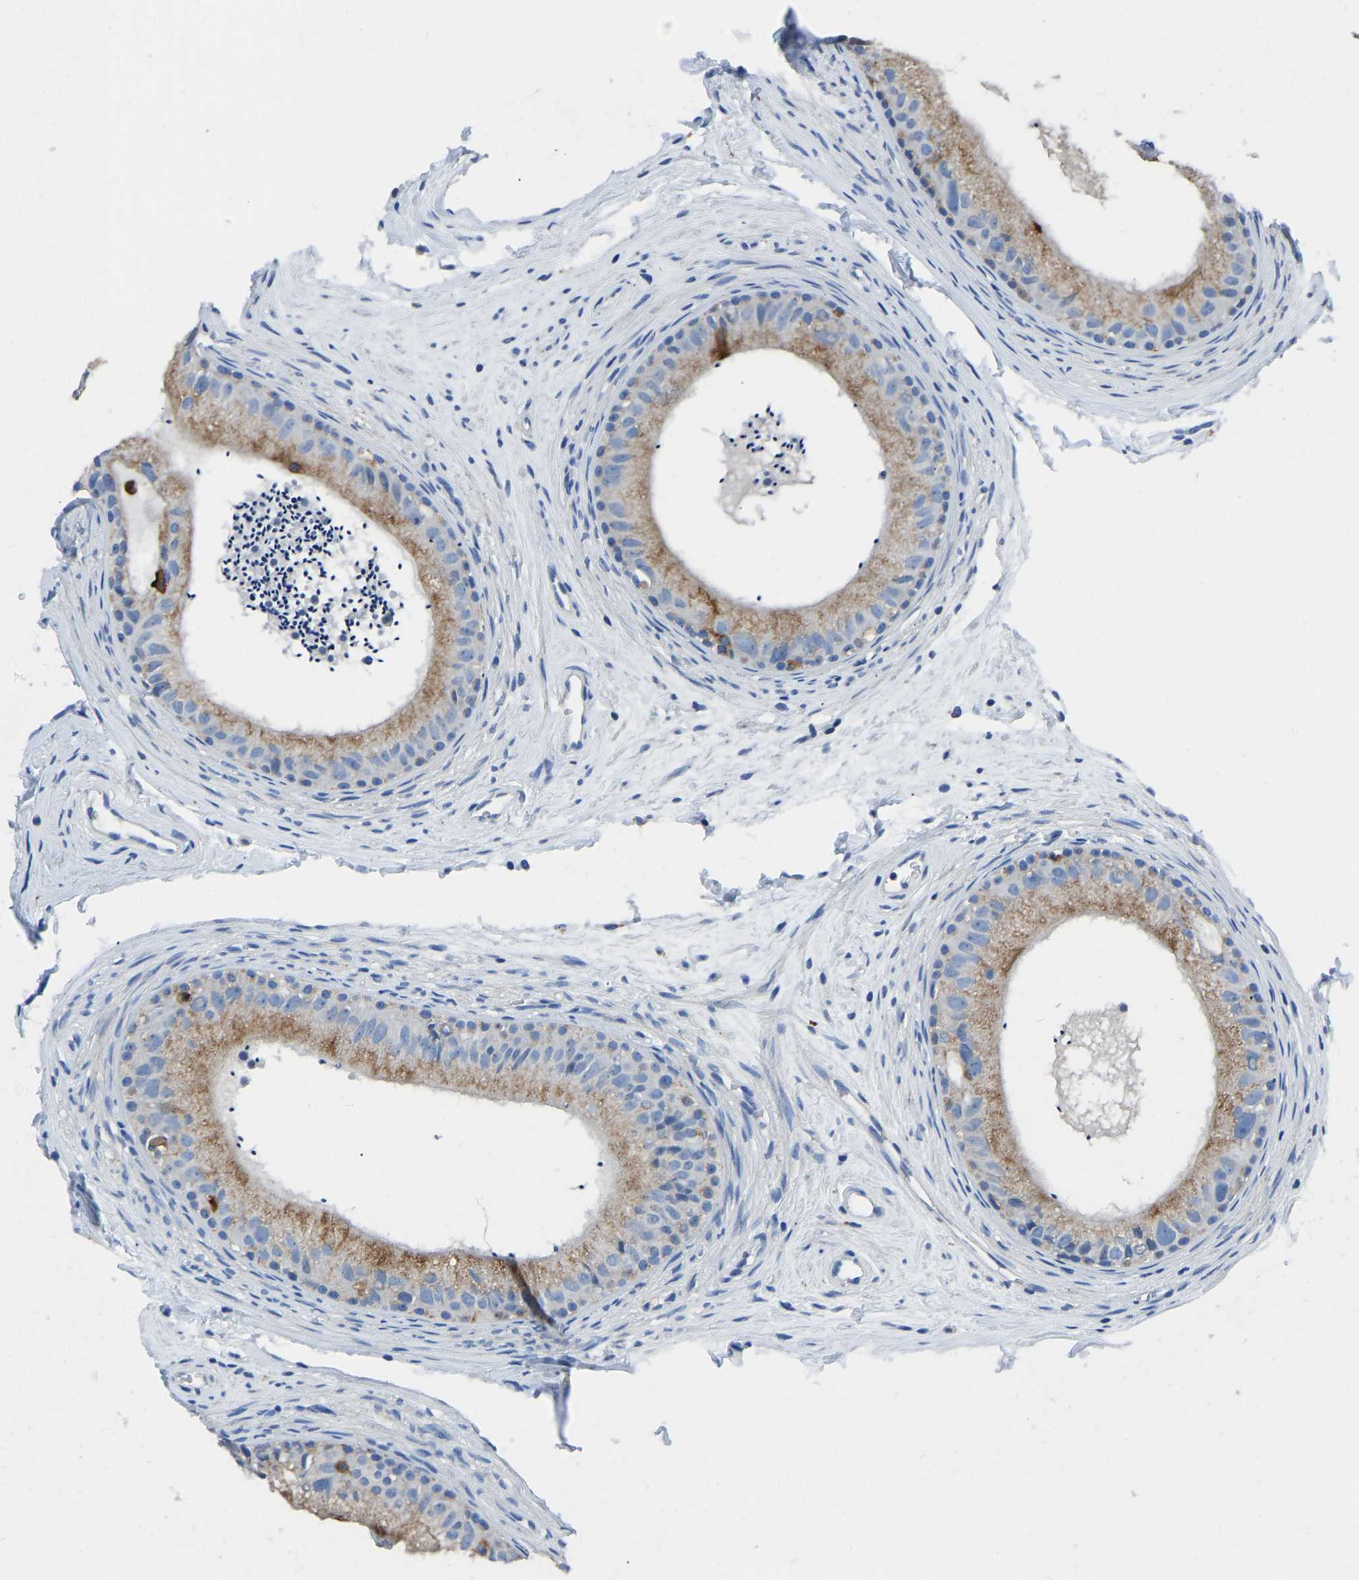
{"staining": {"intensity": "moderate", "quantity": ">75%", "location": "cytoplasmic/membranous"}, "tissue": "epididymis", "cell_type": "Glandular cells", "image_type": "normal", "snomed": [{"axis": "morphology", "description": "Normal tissue, NOS"}, {"axis": "topography", "description": "Epididymis"}], "caption": "High-power microscopy captured an IHC photomicrograph of normal epididymis, revealing moderate cytoplasmic/membranous positivity in about >75% of glandular cells.", "gene": "ATP6V1E1", "patient": {"sex": "male", "age": 56}}